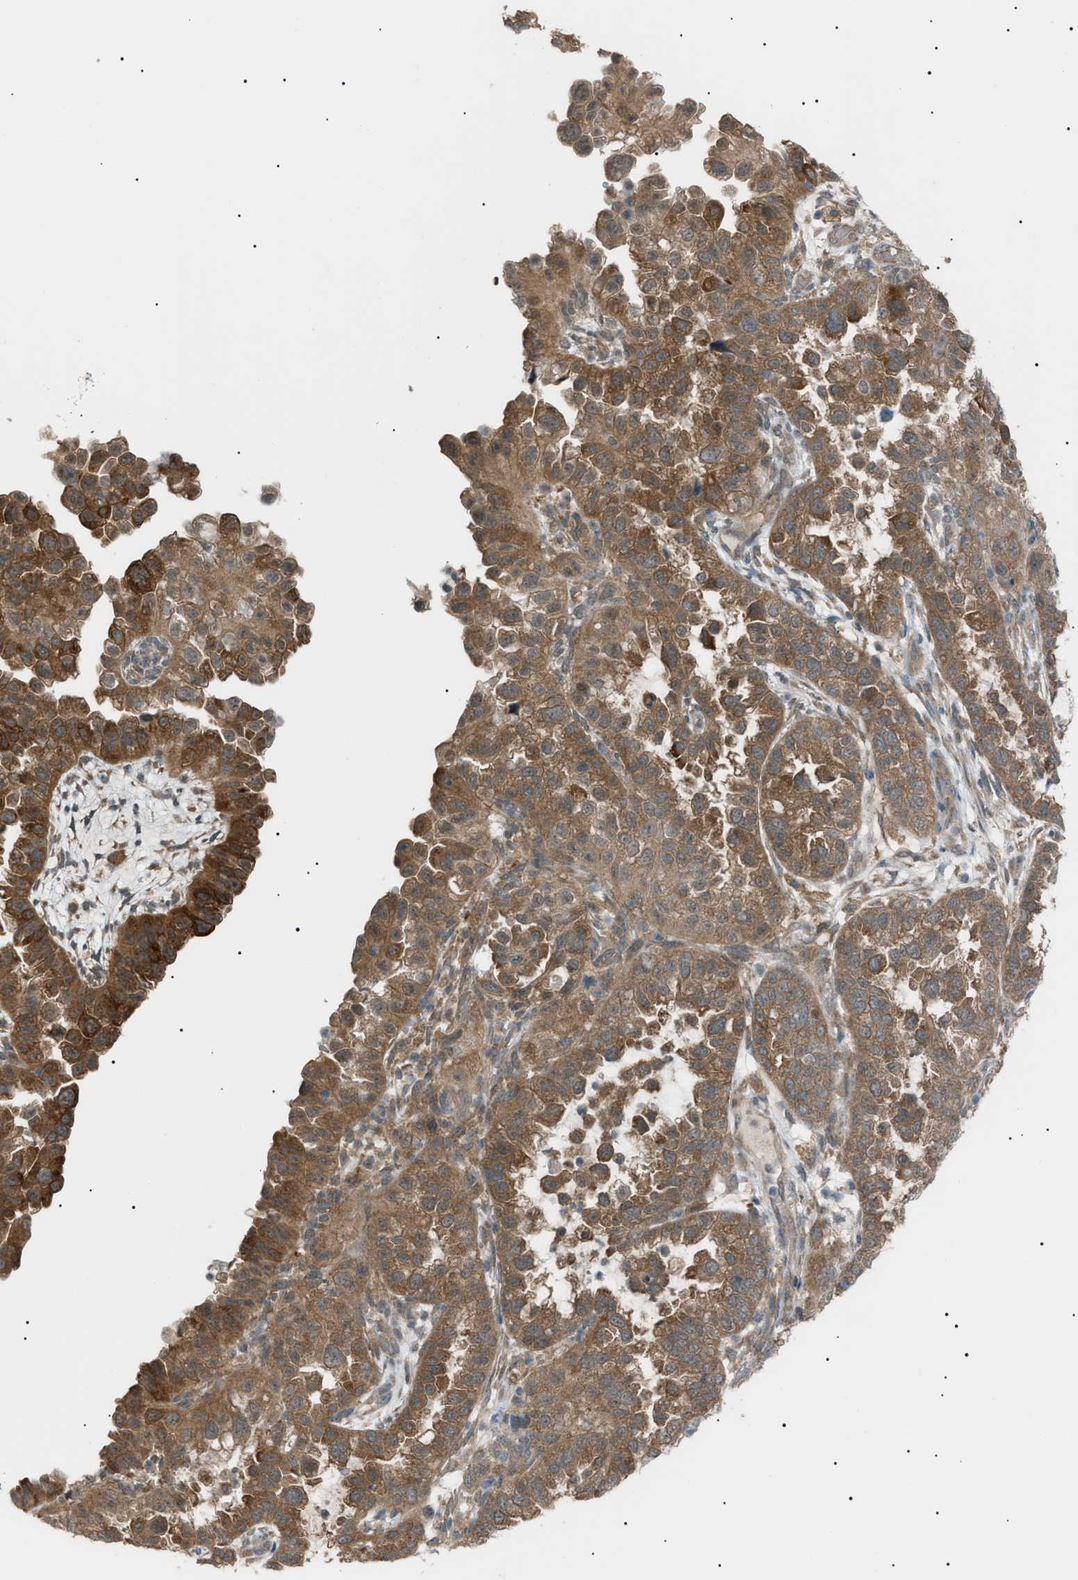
{"staining": {"intensity": "strong", "quantity": "25%-75%", "location": "cytoplasmic/membranous"}, "tissue": "endometrial cancer", "cell_type": "Tumor cells", "image_type": "cancer", "snomed": [{"axis": "morphology", "description": "Adenocarcinoma, NOS"}, {"axis": "topography", "description": "Endometrium"}], "caption": "Endometrial cancer (adenocarcinoma) stained for a protein demonstrates strong cytoplasmic/membranous positivity in tumor cells.", "gene": "LPIN2", "patient": {"sex": "female", "age": 85}}